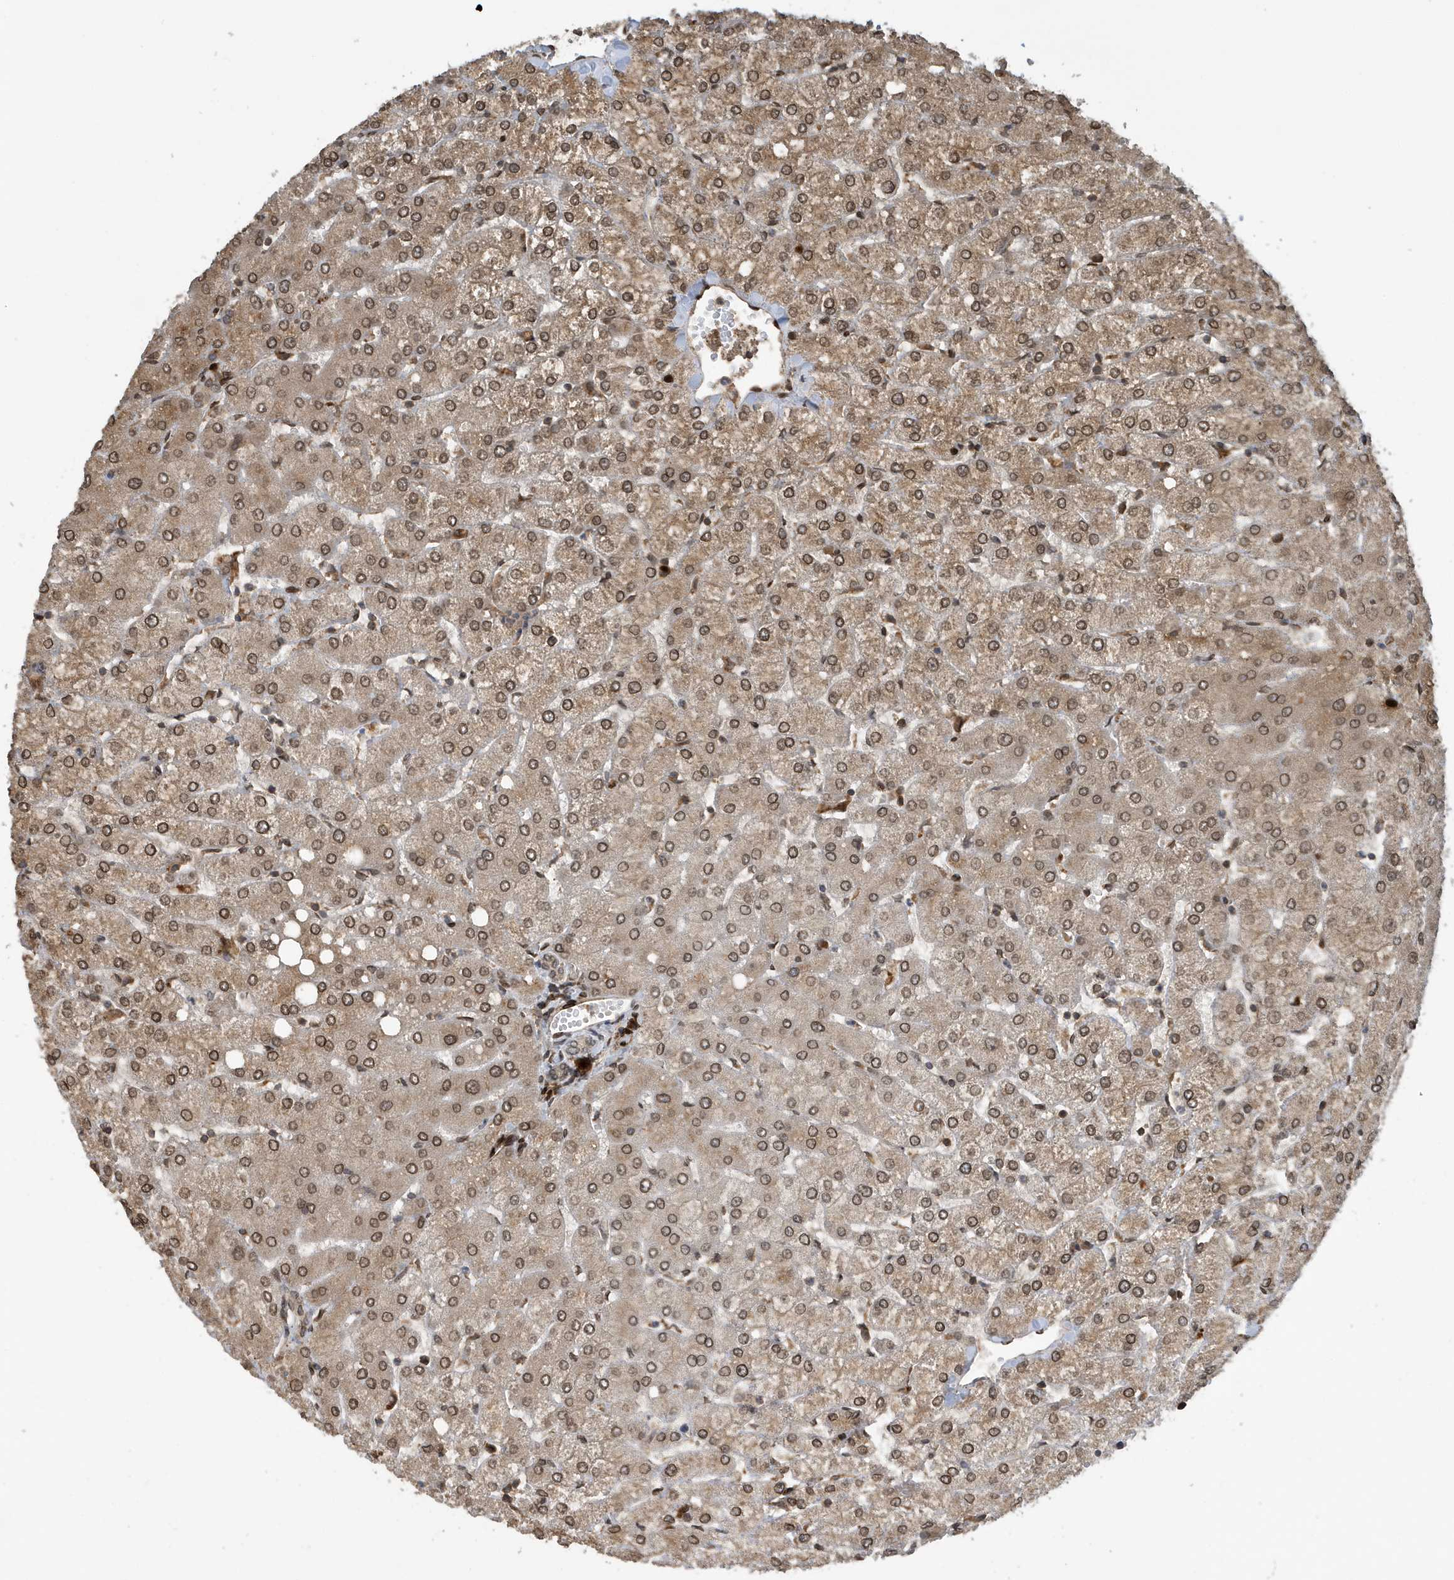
{"staining": {"intensity": "weak", "quantity": ">75%", "location": "nuclear"}, "tissue": "liver", "cell_type": "Cholangiocytes", "image_type": "normal", "snomed": [{"axis": "morphology", "description": "Normal tissue, NOS"}, {"axis": "topography", "description": "Liver"}], "caption": "The image displays a brown stain indicating the presence of a protein in the nuclear of cholangiocytes in liver. The staining is performed using DAB brown chromogen to label protein expression. The nuclei are counter-stained blue using hematoxylin.", "gene": "DUSP18", "patient": {"sex": "female", "age": 54}}